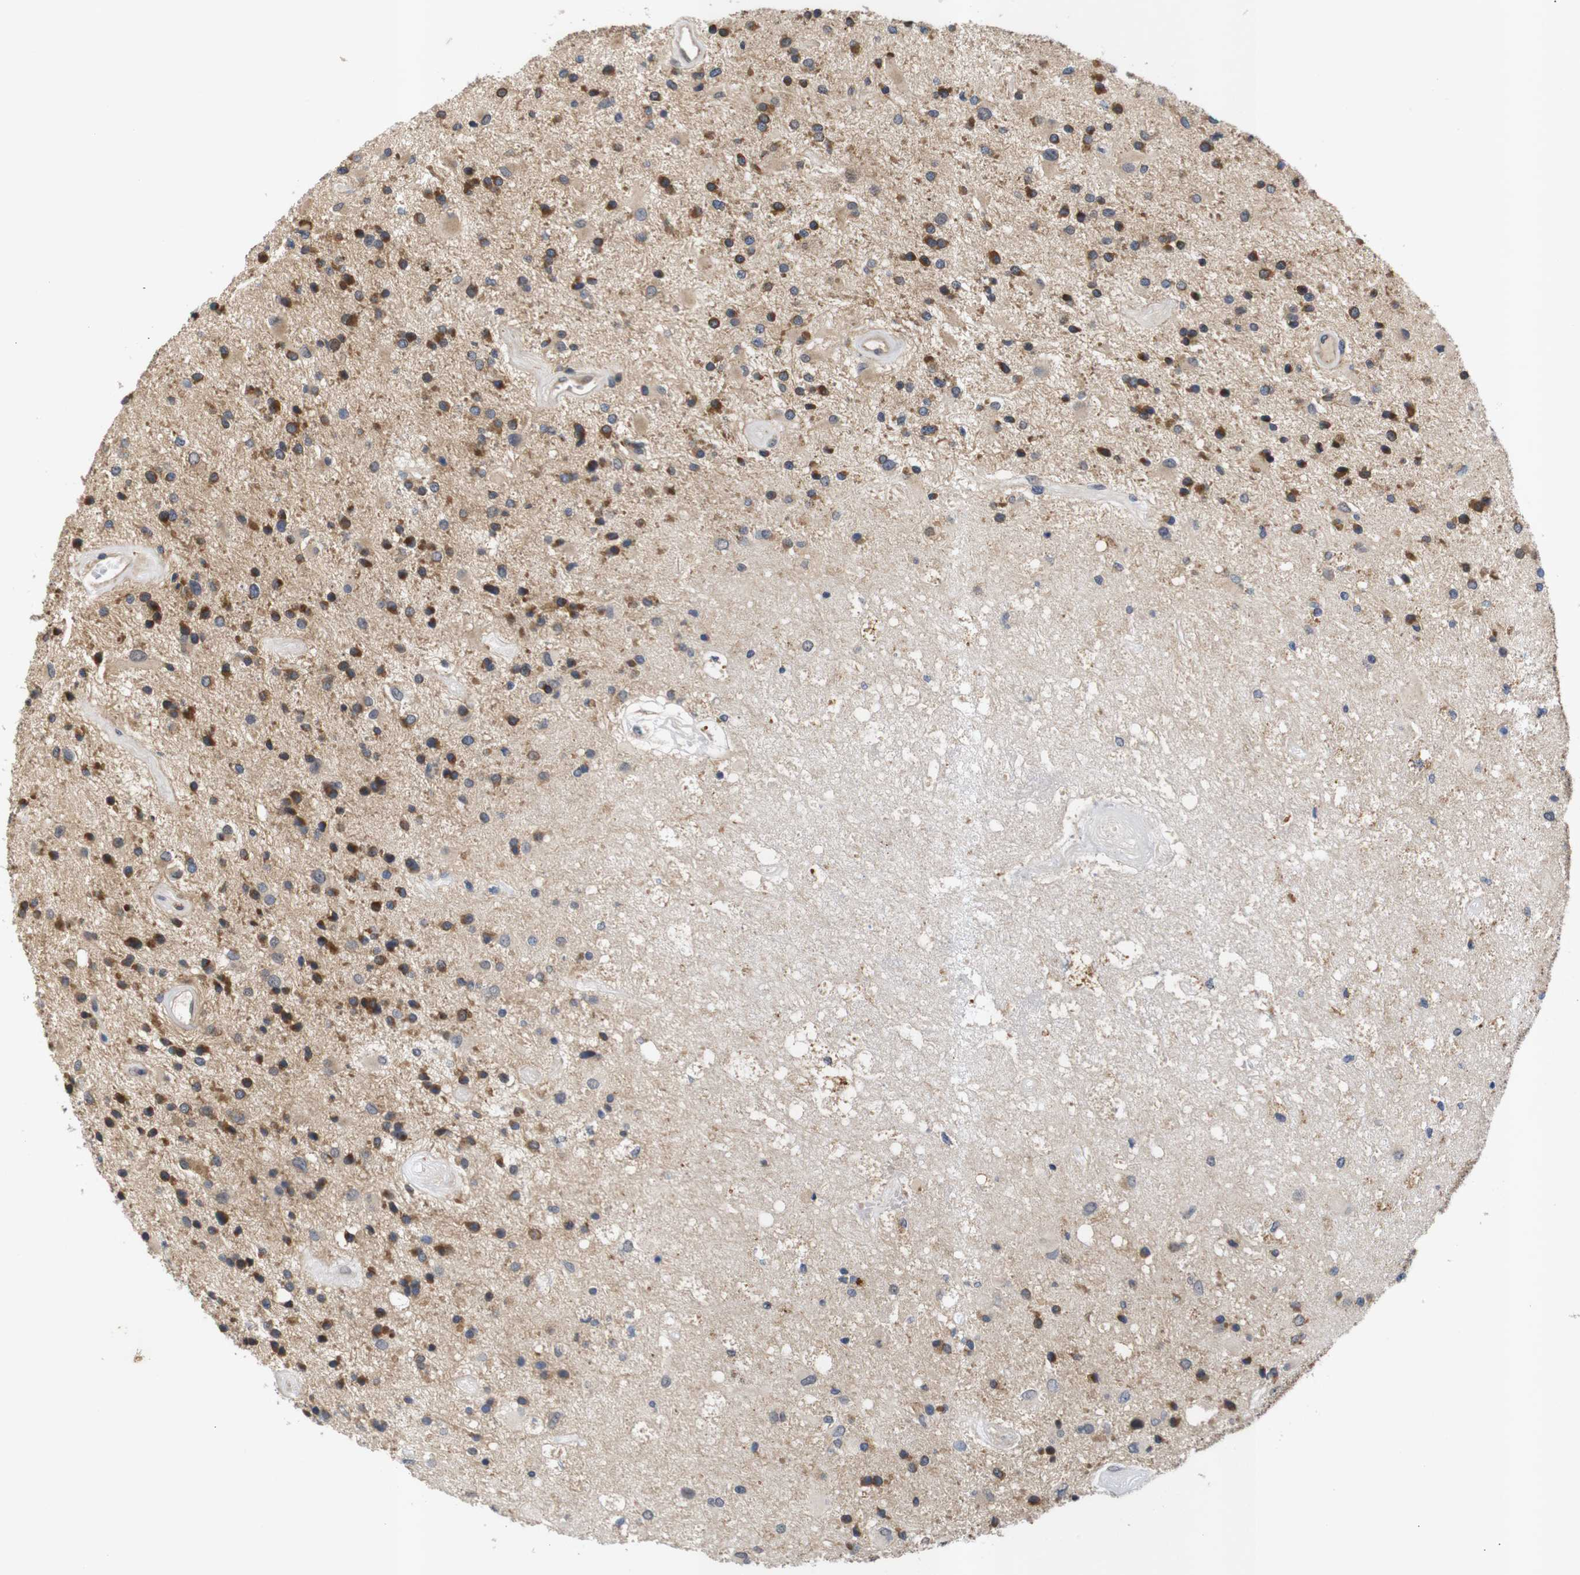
{"staining": {"intensity": "strong", "quantity": ">75%", "location": "cytoplasmic/membranous"}, "tissue": "glioma", "cell_type": "Tumor cells", "image_type": "cancer", "snomed": [{"axis": "morphology", "description": "Glioma, malignant, Low grade"}, {"axis": "topography", "description": "Brain"}], "caption": "Immunohistochemical staining of glioma shows strong cytoplasmic/membranous protein staining in approximately >75% of tumor cells. The staining is performed using DAB (3,3'-diaminobenzidine) brown chromogen to label protein expression. The nuclei are counter-stained blue using hematoxylin.", "gene": "RIPK1", "patient": {"sex": "male", "age": 58}}